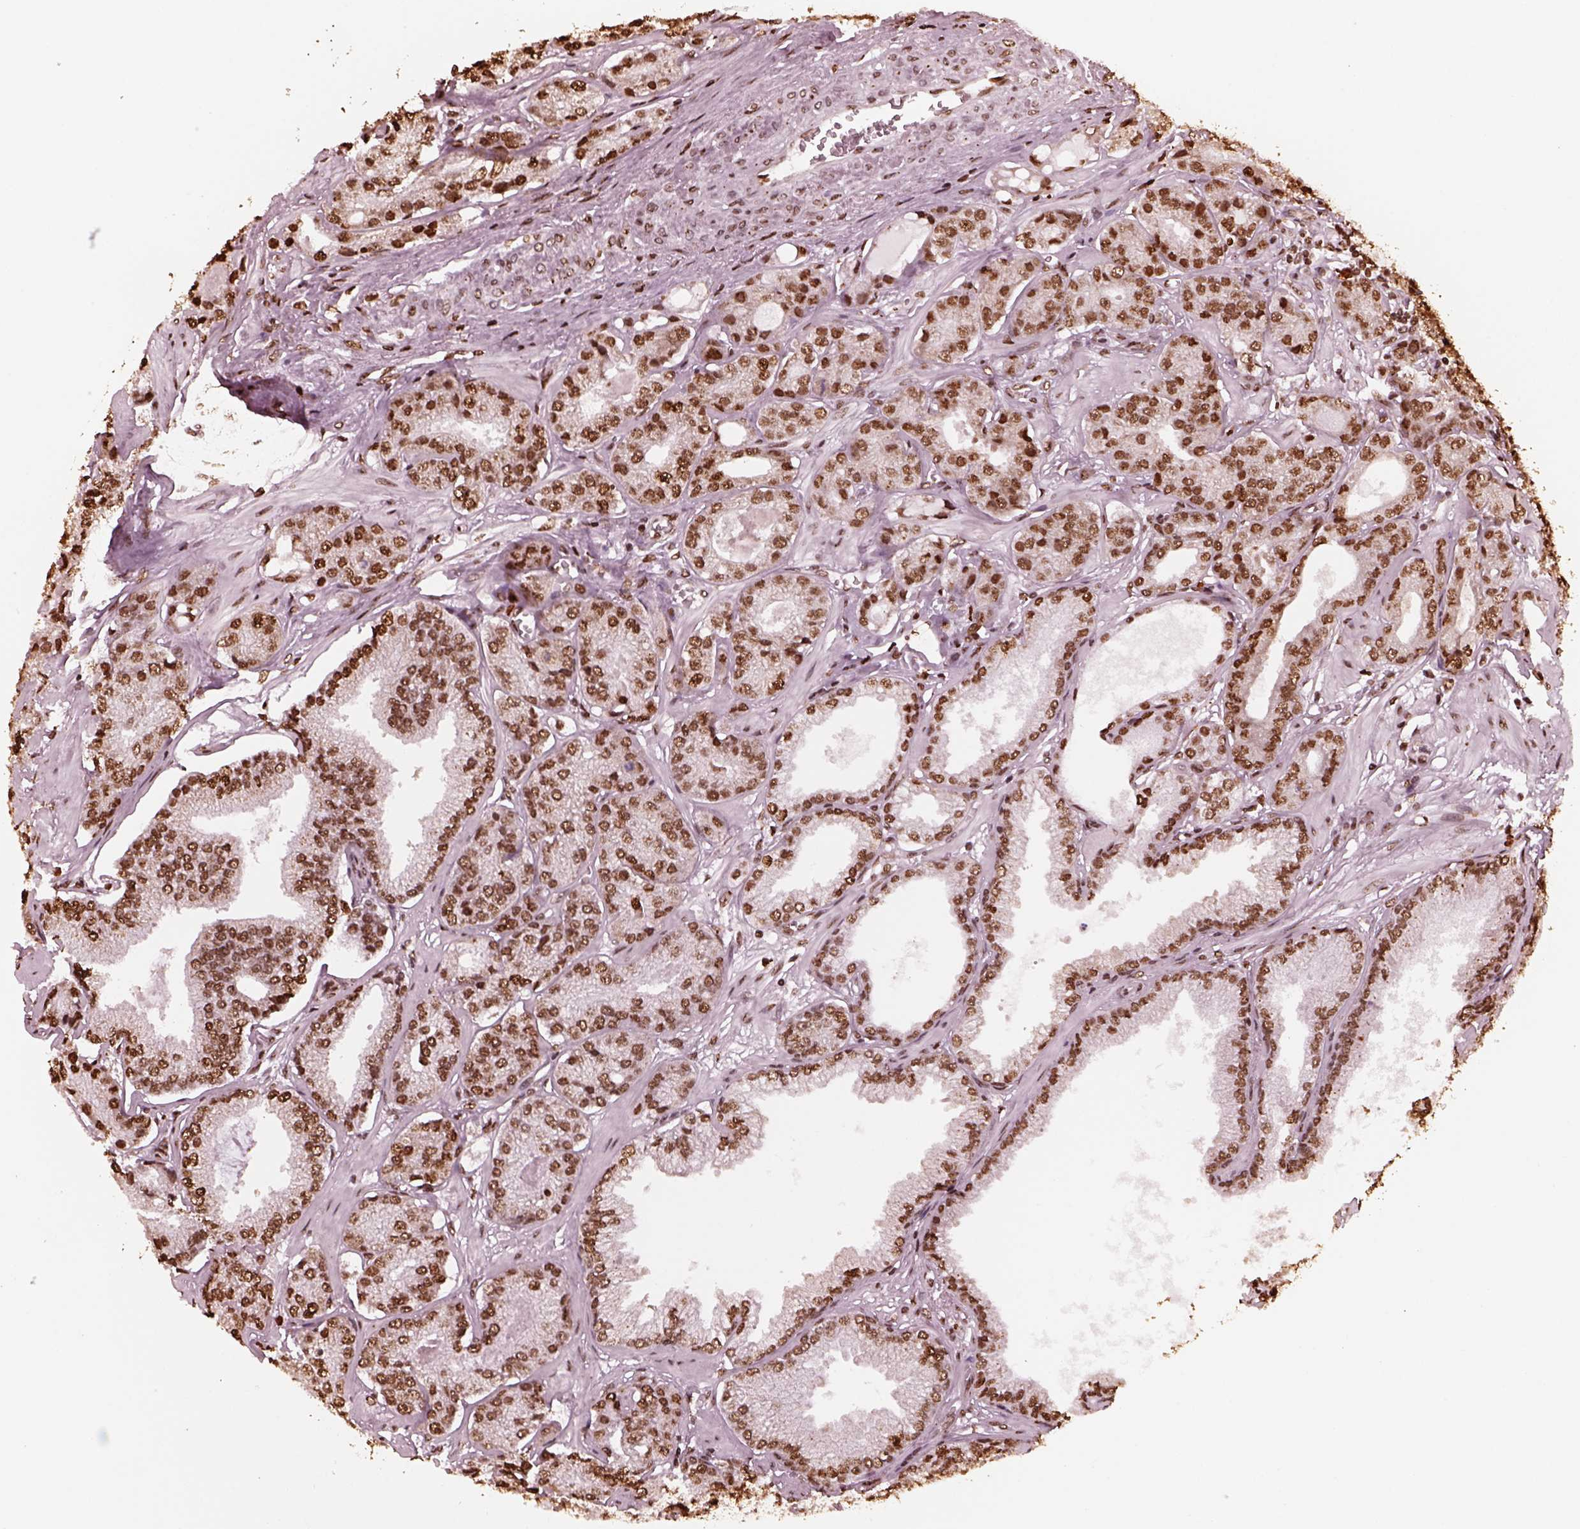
{"staining": {"intensity": "moderate", "quantity": ">75%", "location": "nuclear"}, "tissue": "prostate cancer", "cell_type": "Tumor cells", "image_type": "cancer", "snomed": [{"axis": "morphology", "description": "Adenocarcinoma, NOS"}, {"axis": "topography", "description": "Prostate"}], "caption": "High-power microscopy captured an immunohistochemistry (IHC) image of prostate cancer (adenocarcinoma), revealing moderate nuclear expression in about >75% of tumor cells.", "gene": "NSD1", "patient": {"sex": "male", "age": 64}}